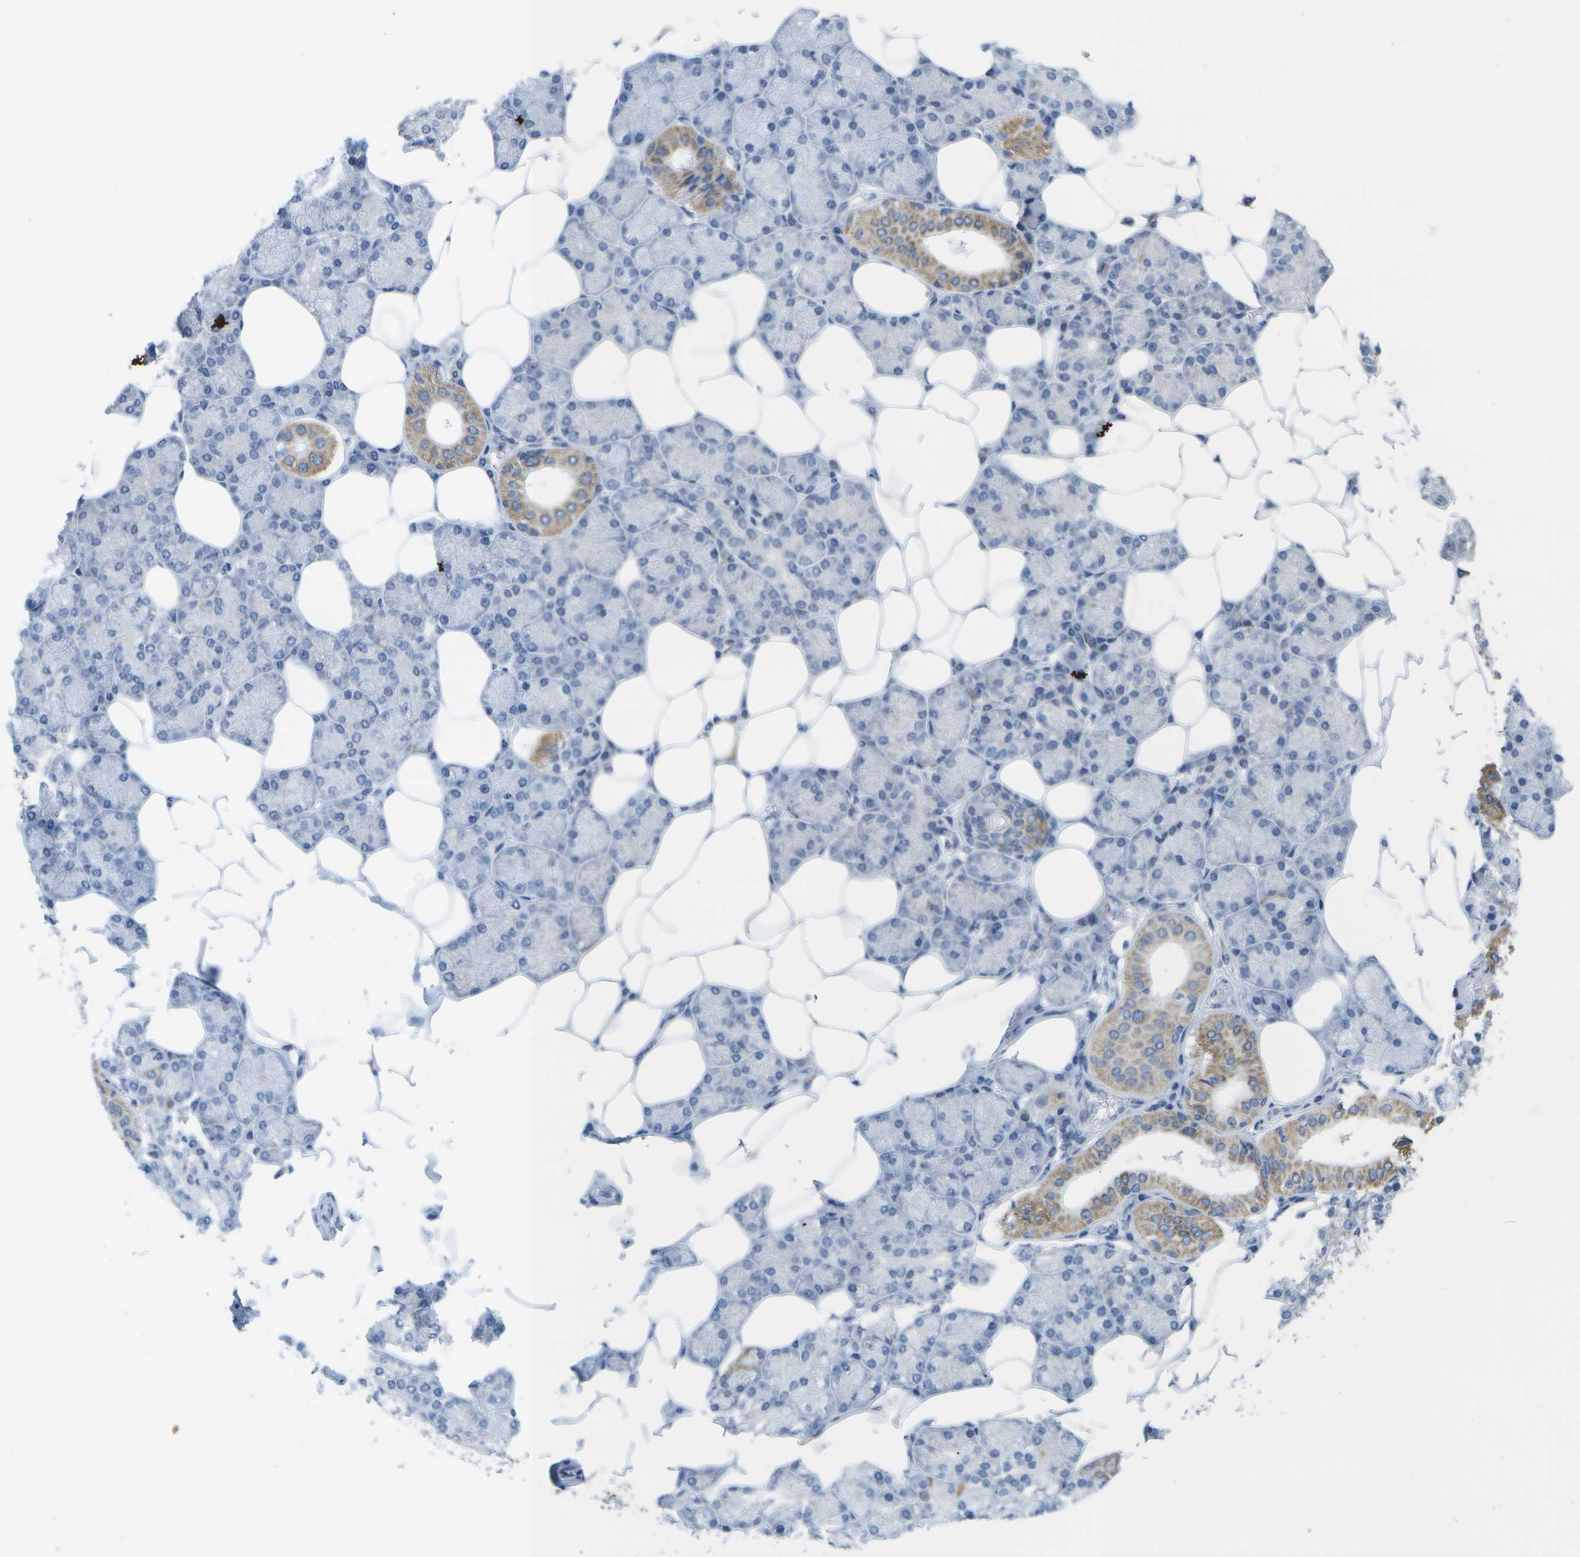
{"staining": {"intensity": "moderate", "quantity": "<25%", "location": "cytoplasmic/membranous"}, "tissue": "salivary gland", "cell_type": "Glandular cells", "image_type": "normal", "snomed": [{"axis": "morphology", "description": "Normal tissue, NOS"}, {"axis": "topography", "description": "Salivary gland"}], "caption": "Salivary gland stained for a protein reveals moderate cytoplasmic/membranous positivity in glandular cells.", "gene": "TMEM223", "patient": {"sex": "male", "age": 62}}